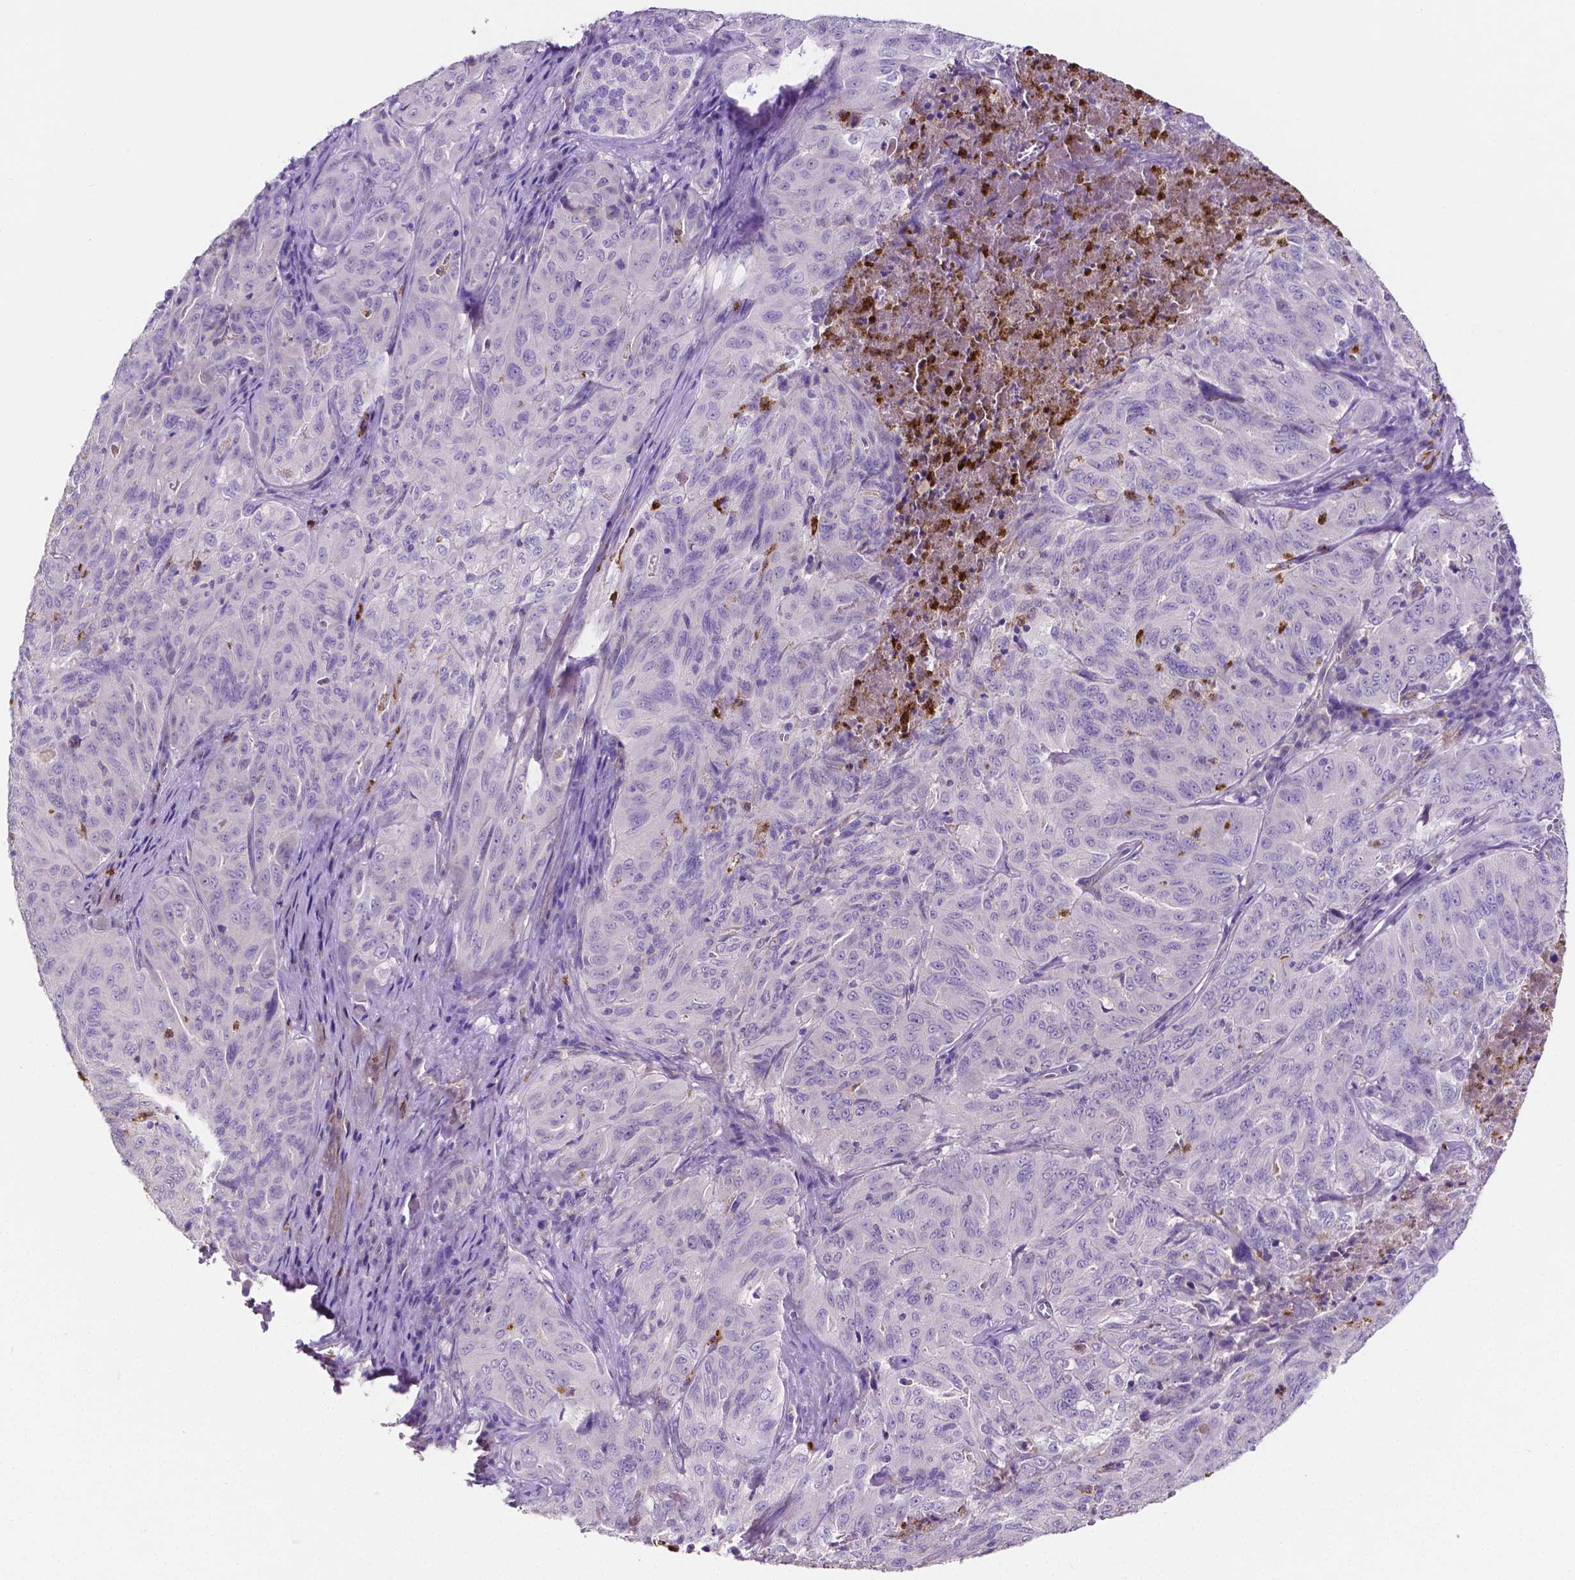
{"staining": {"intensity": "negative", "quantity": "none", "location": "none"}, "tissue": "pancreatic cancer", "cell_type": "Tumor cells", "image_type": "cancer", "snomed": [{"axis": "morphology", "description": "Adenocarcinoma, NOS"}, {"axis": "topography", "description": "Pancreas"}], "caption": "High magnification brightfield microscopy of pancreatic cancer stained with DAB (3,3'-diaminobenzidine) (brown) and counterstained with hematoxylin (blue): tumor cells show no significant staining. The staining is performed using DAB brown chromogen with nuclei counter-stained in using hematoxylin.", "gene": "MMP9", "patient": {"sex": "male", "age": 63}}